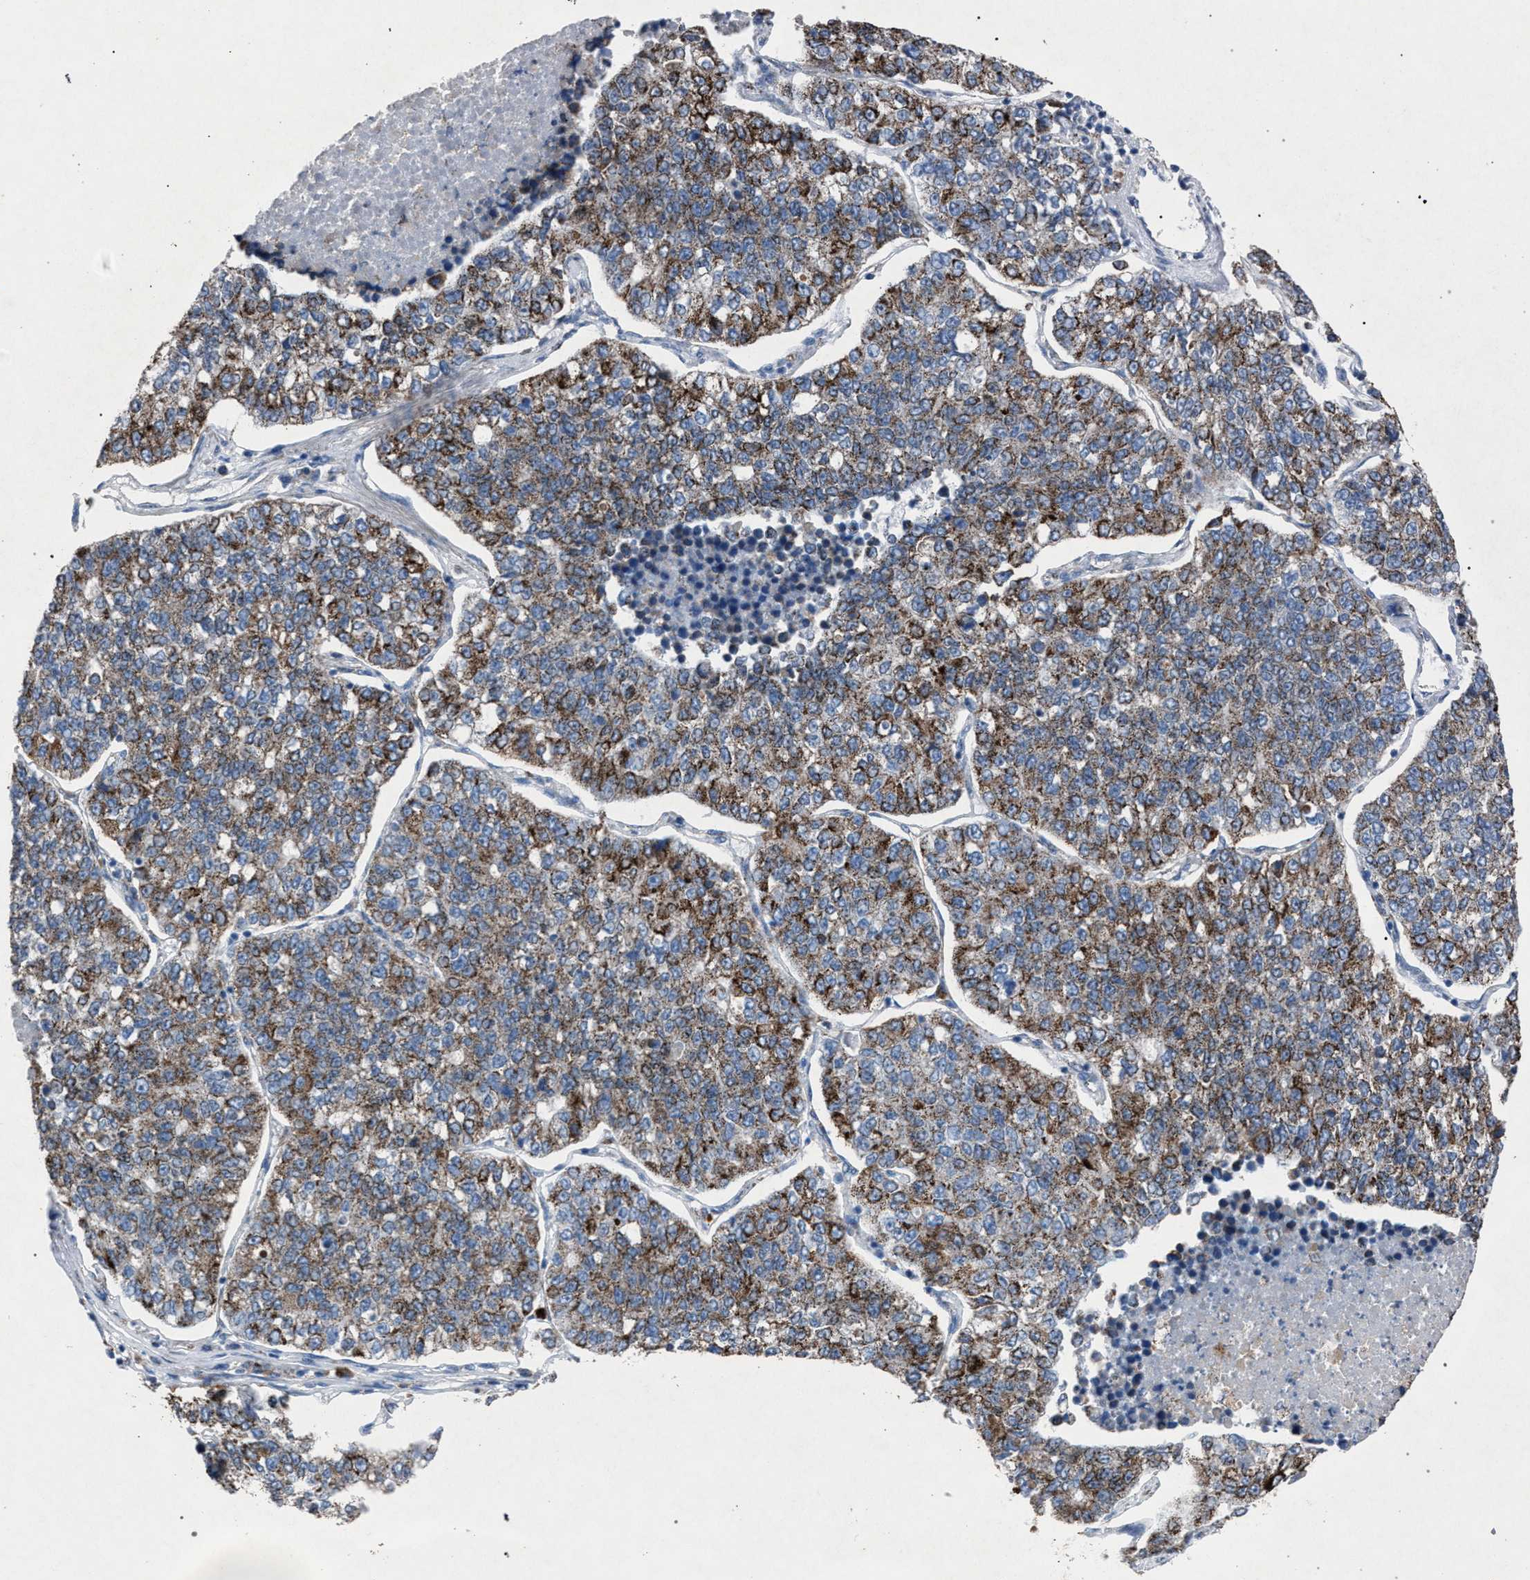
{"staining": {"intensity": "moderate", "quantity": ">75%", "location": "cytoplasmic/membranous"}, "tissue": "lung cancer", "cell_type": "Tumor cells", "image_type": "cancer", "snomed": [{"axis": "morphology", "description": "Adenocarcinoma, NOS"}, {"axis": "topography", "description": "Lung"}], "caption": "This histopathology image demonstrates immunohistochemistry (IHC) staining of human lung adenocarcinoma, with medium moderate cytoplasmic/membranous positivity in about >75% of tumor cells.", "gene": "HSD17B4", "patient": {"sex": "male", "age": 49}}